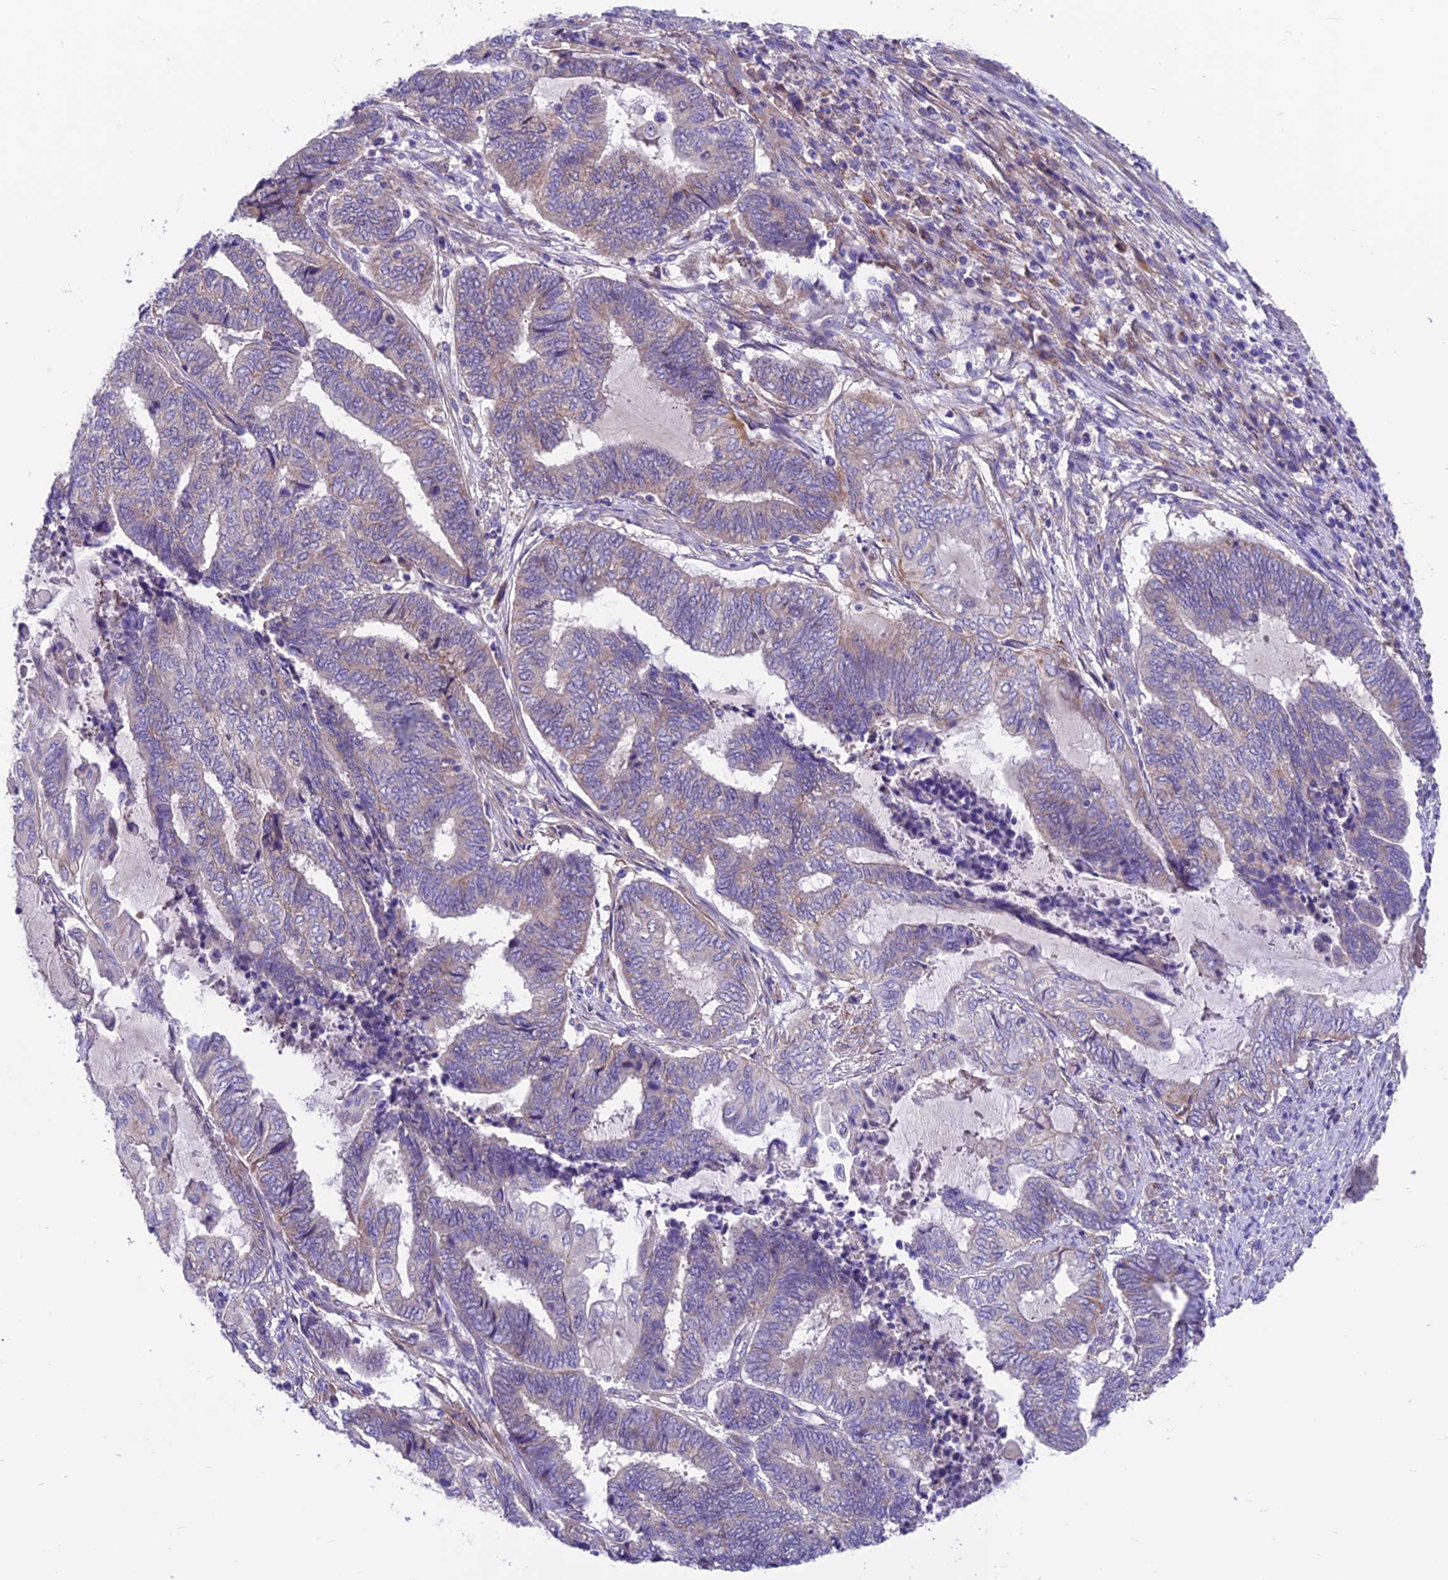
{"staining": {"intensity": "weak", "quantity": "<25%", "location": "cytoplasmic/membranous"}, "tissue": "endometrial cancer", "cell_type": "Tumor cells", "image_type": "cancer", "snomed": [{"axis": "morphology", "description": "Adenocarcinoma, NOS"}, {"axis": "topography", "description": "Uterus"}, {"axis": "topography", "description": "Endometrium"}], "caption": "Tumor cells show no significant staining in endometrial cancer (adenocarcinoma).", "gene": "VPS16", "patient": {"sex": "female", "age": 70}}